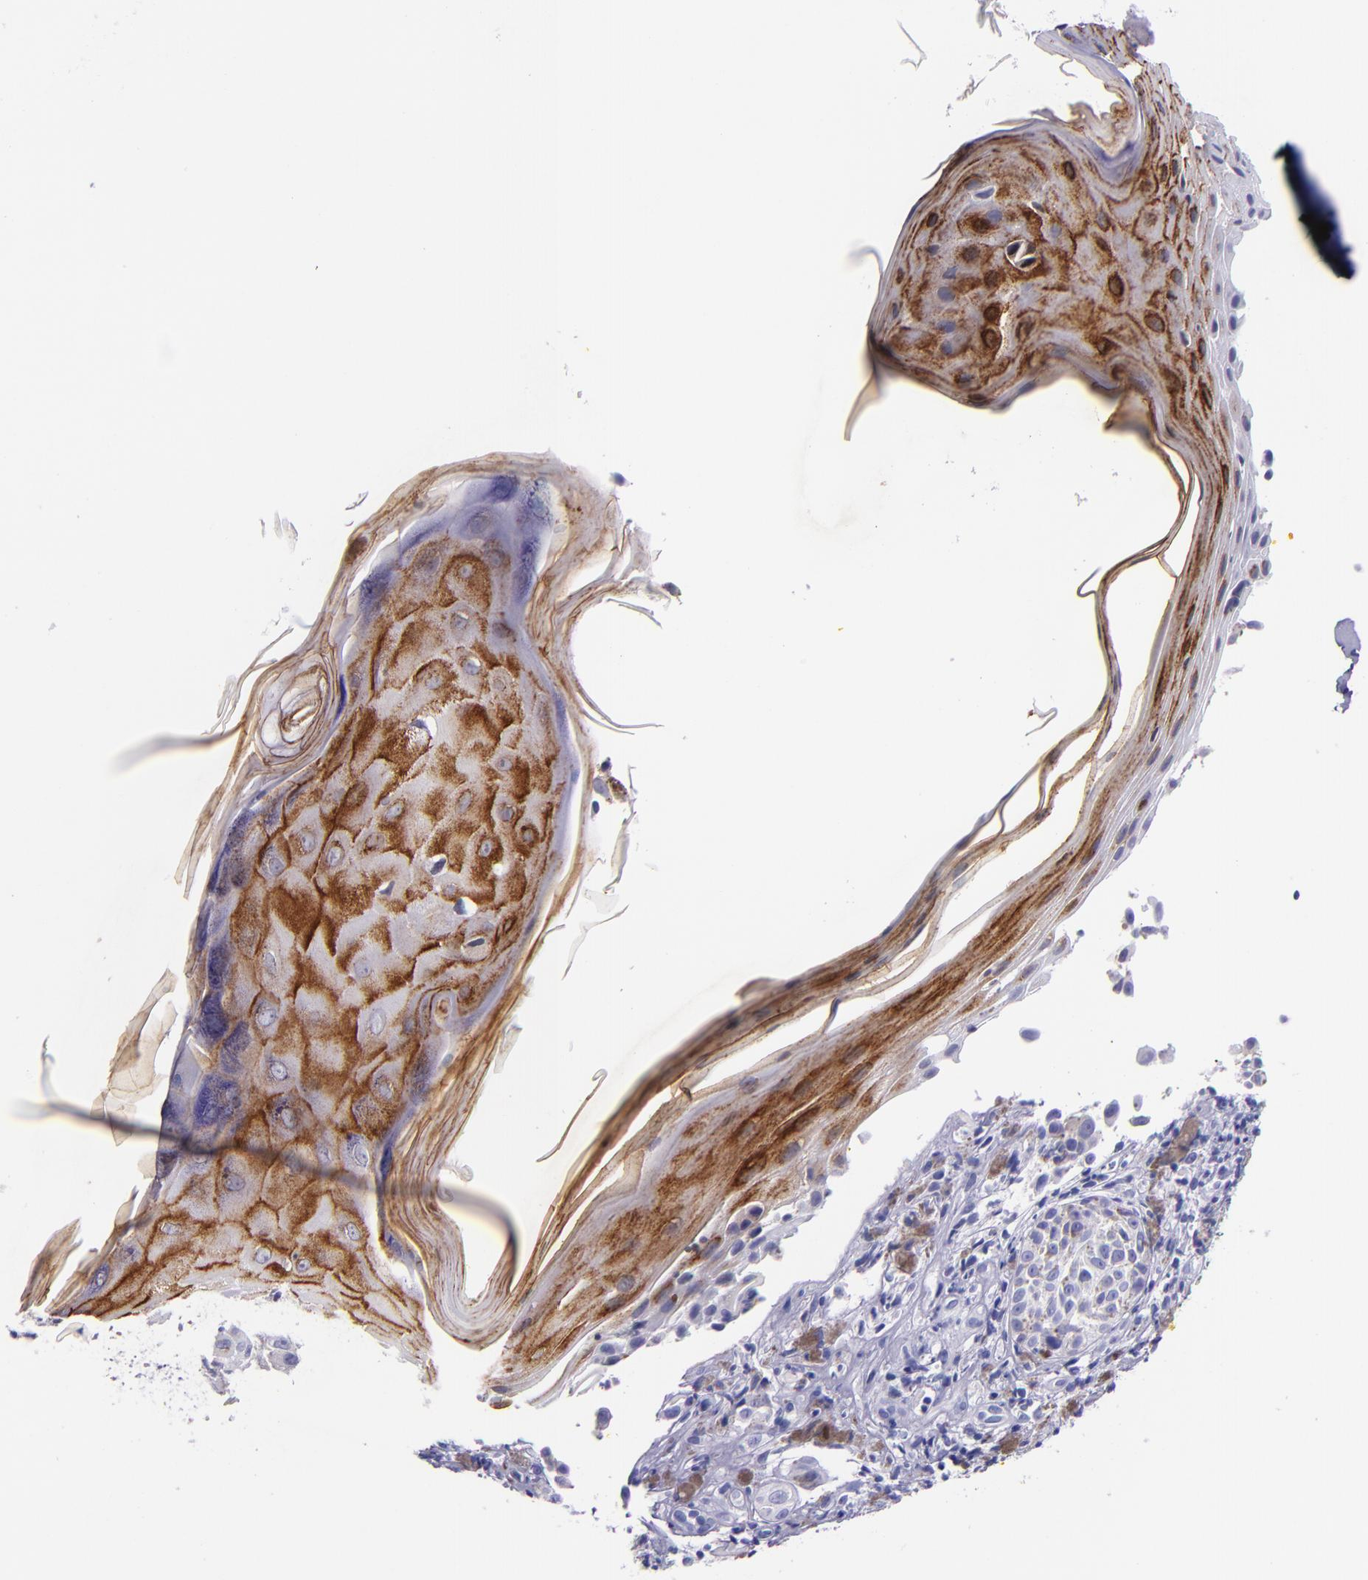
{"staining": {"intensity": "negative", "quantity": "none", "location": "none"}, "tissue": "melanoma", "cell_type": "Tumor cells", "image_type": "cancer", "snomed": [{"axis": "morphology", "description": "Malignant melanoma, NOS"}, {"axis": "topography", "description": "Skin"}], "caption": "Malignant melanoma was stained to show a protein in brown. There is no significant positivity in tumor cells. The staining was performed using DAB to visualize the protein expression in brown, while the nuclei were stained in blue with hematoxylin (Magnification: 20x).", "gene": "SLPI", "patient": {"sex": "male", "age": 67}}